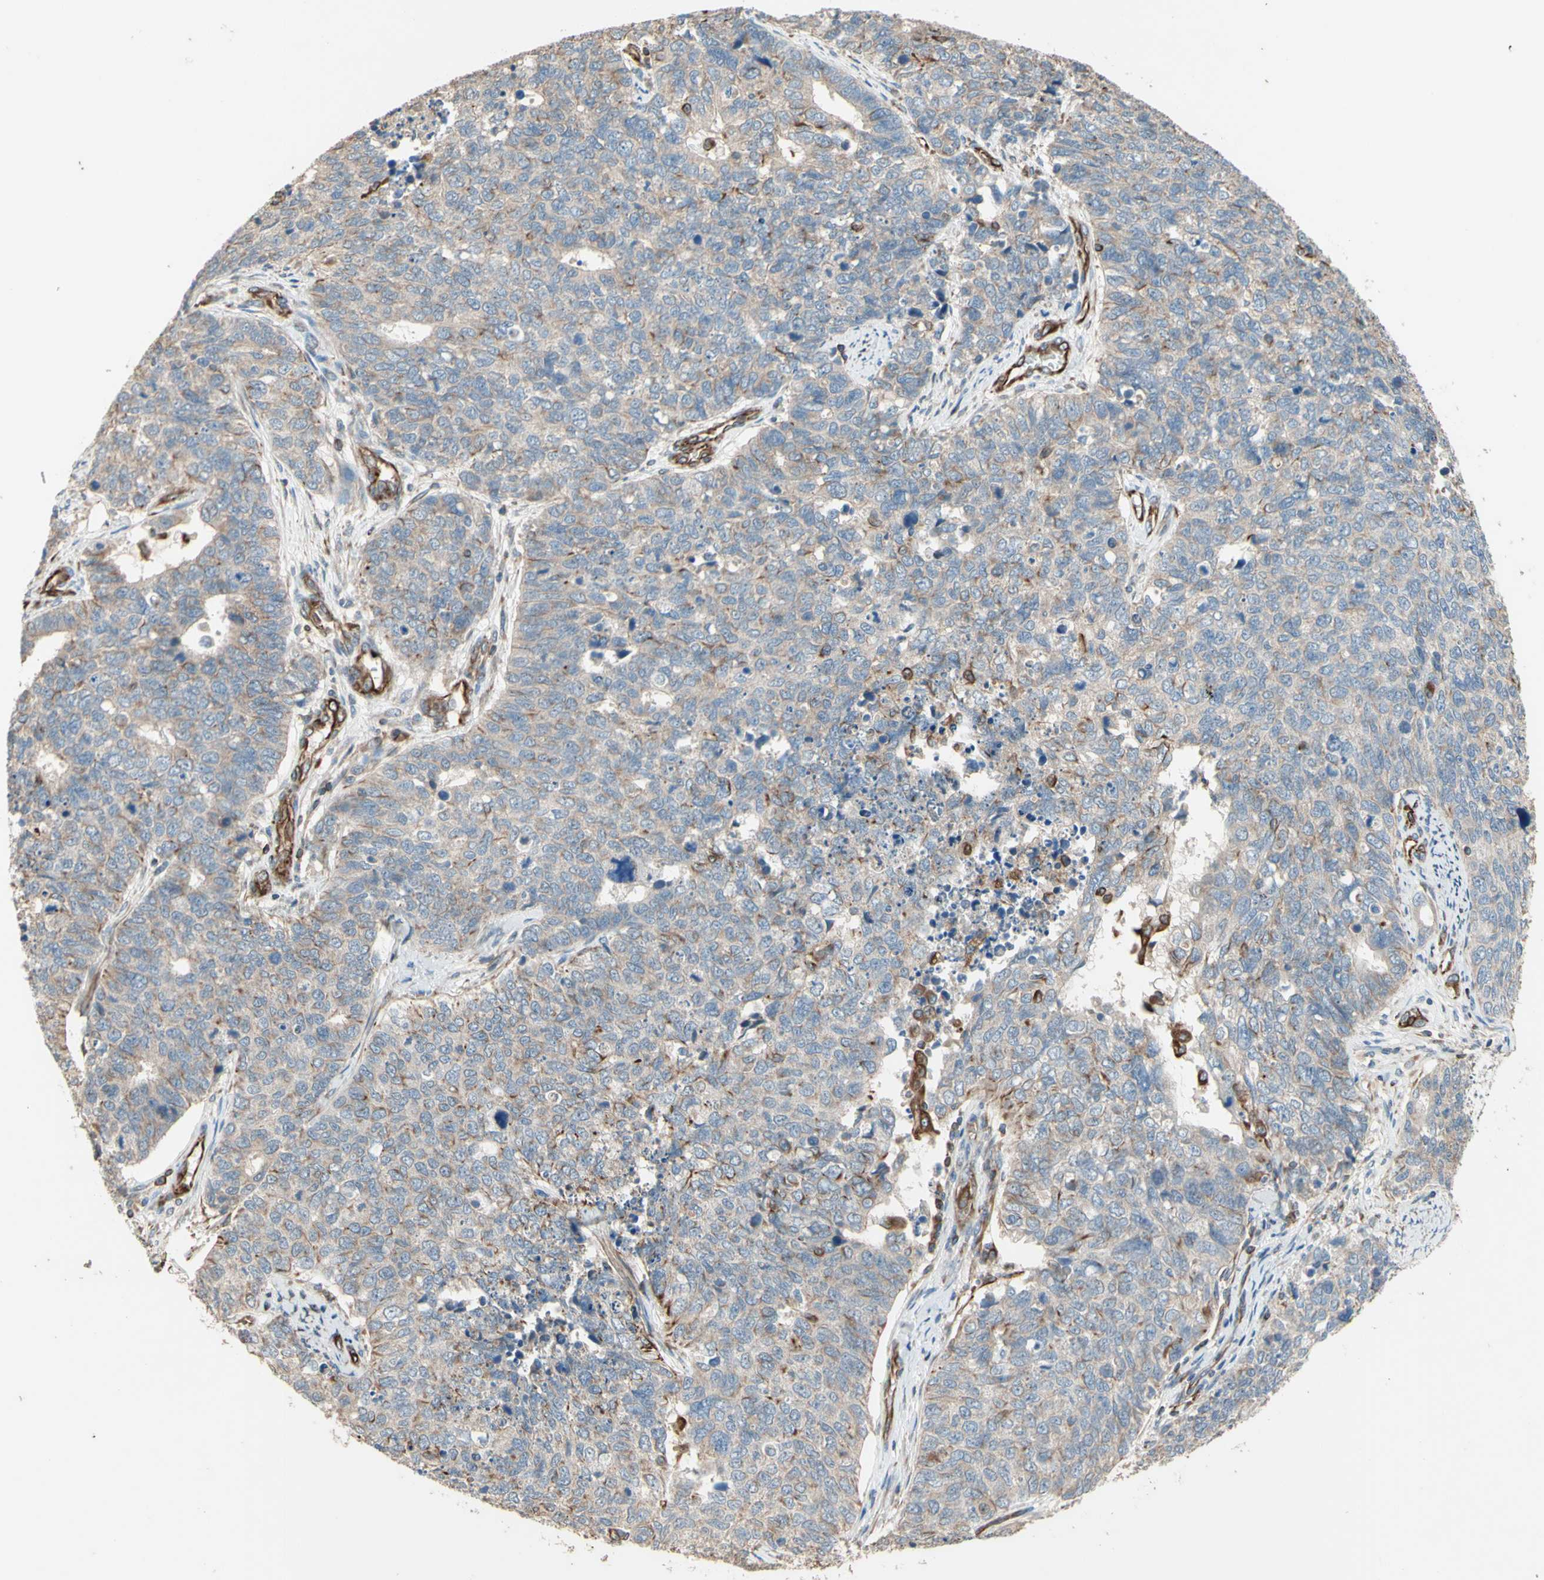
{"staining": {"intensity": "weak", "quantity": "25%-75%", "location": "cytoplasmic/membranous"}, "tissue": "cervical cancer", "cell_type": "Tumor cells", "image_type": "cancer", "snomed": [{"axis": "morphology", "description": "Squamous cell carcinoma, NOS"}, {"axis": "topography", "description": "Cervix"}], "caption": "Cervical cancer (squamous cell carcinoma) stained with a protein marker exhibits weak staining in tumor cells.", "gene": "TRAF2", "patient": {"sex": "female", "age": 63}}